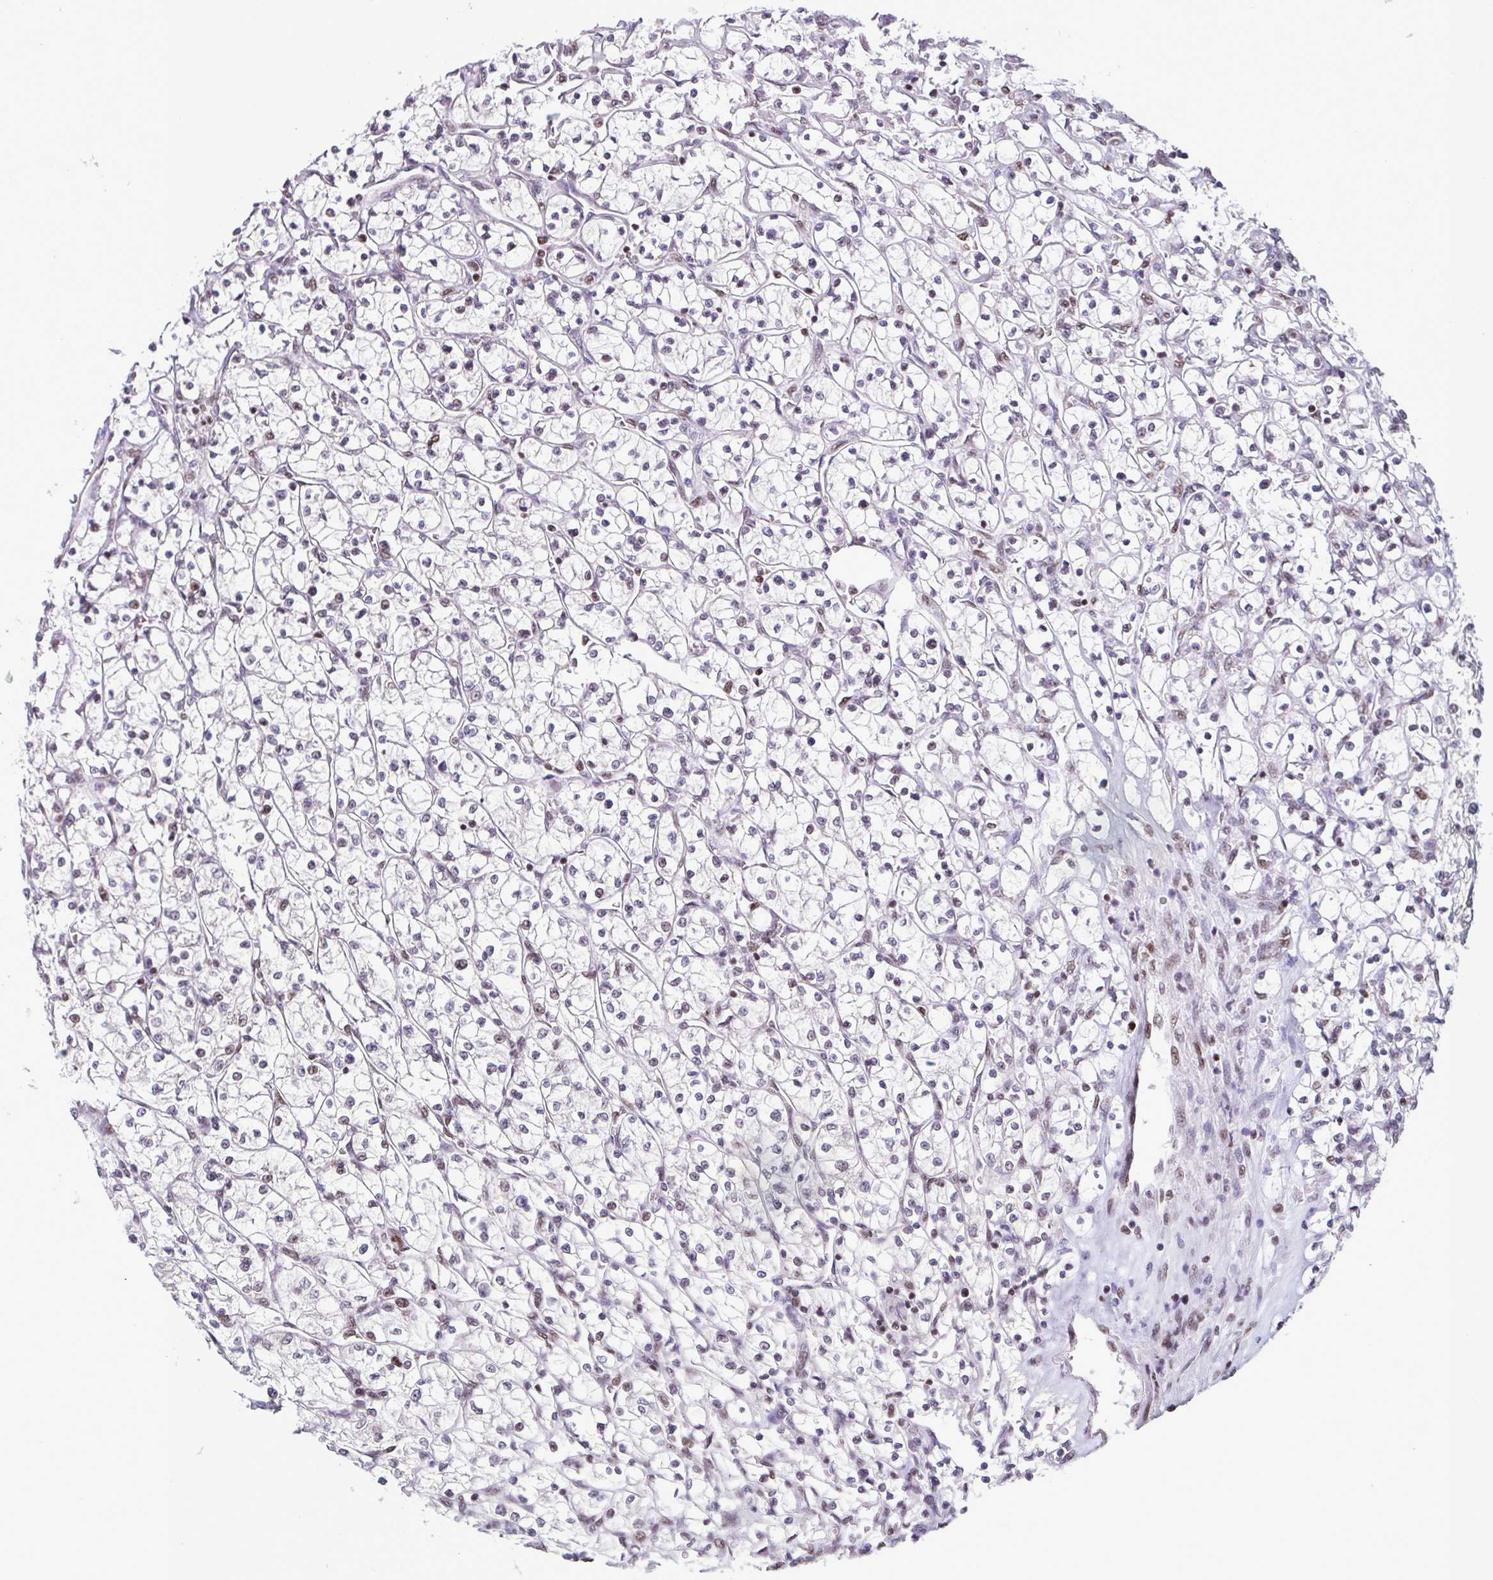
{"staining": {"intensity": "weak", "quantity": "<25%", "location": "nuclear"}, "tissue": "renal cancer", "cell_type": "Tumor cells", "image_type": "cancer", "snomed": [{"axis": "morphology", "description": "Adenocarcinoma, NOS"}, {"axis": "topography", "description": "Kidney"}], "caption": "IHC micrograph of human adenocarcinoma (renal) stained for a protein (brown), which demonstrates no positivity in tumor cells.", "gene": "TIMM21", "patient": {"sex": "female", "age": 64}}